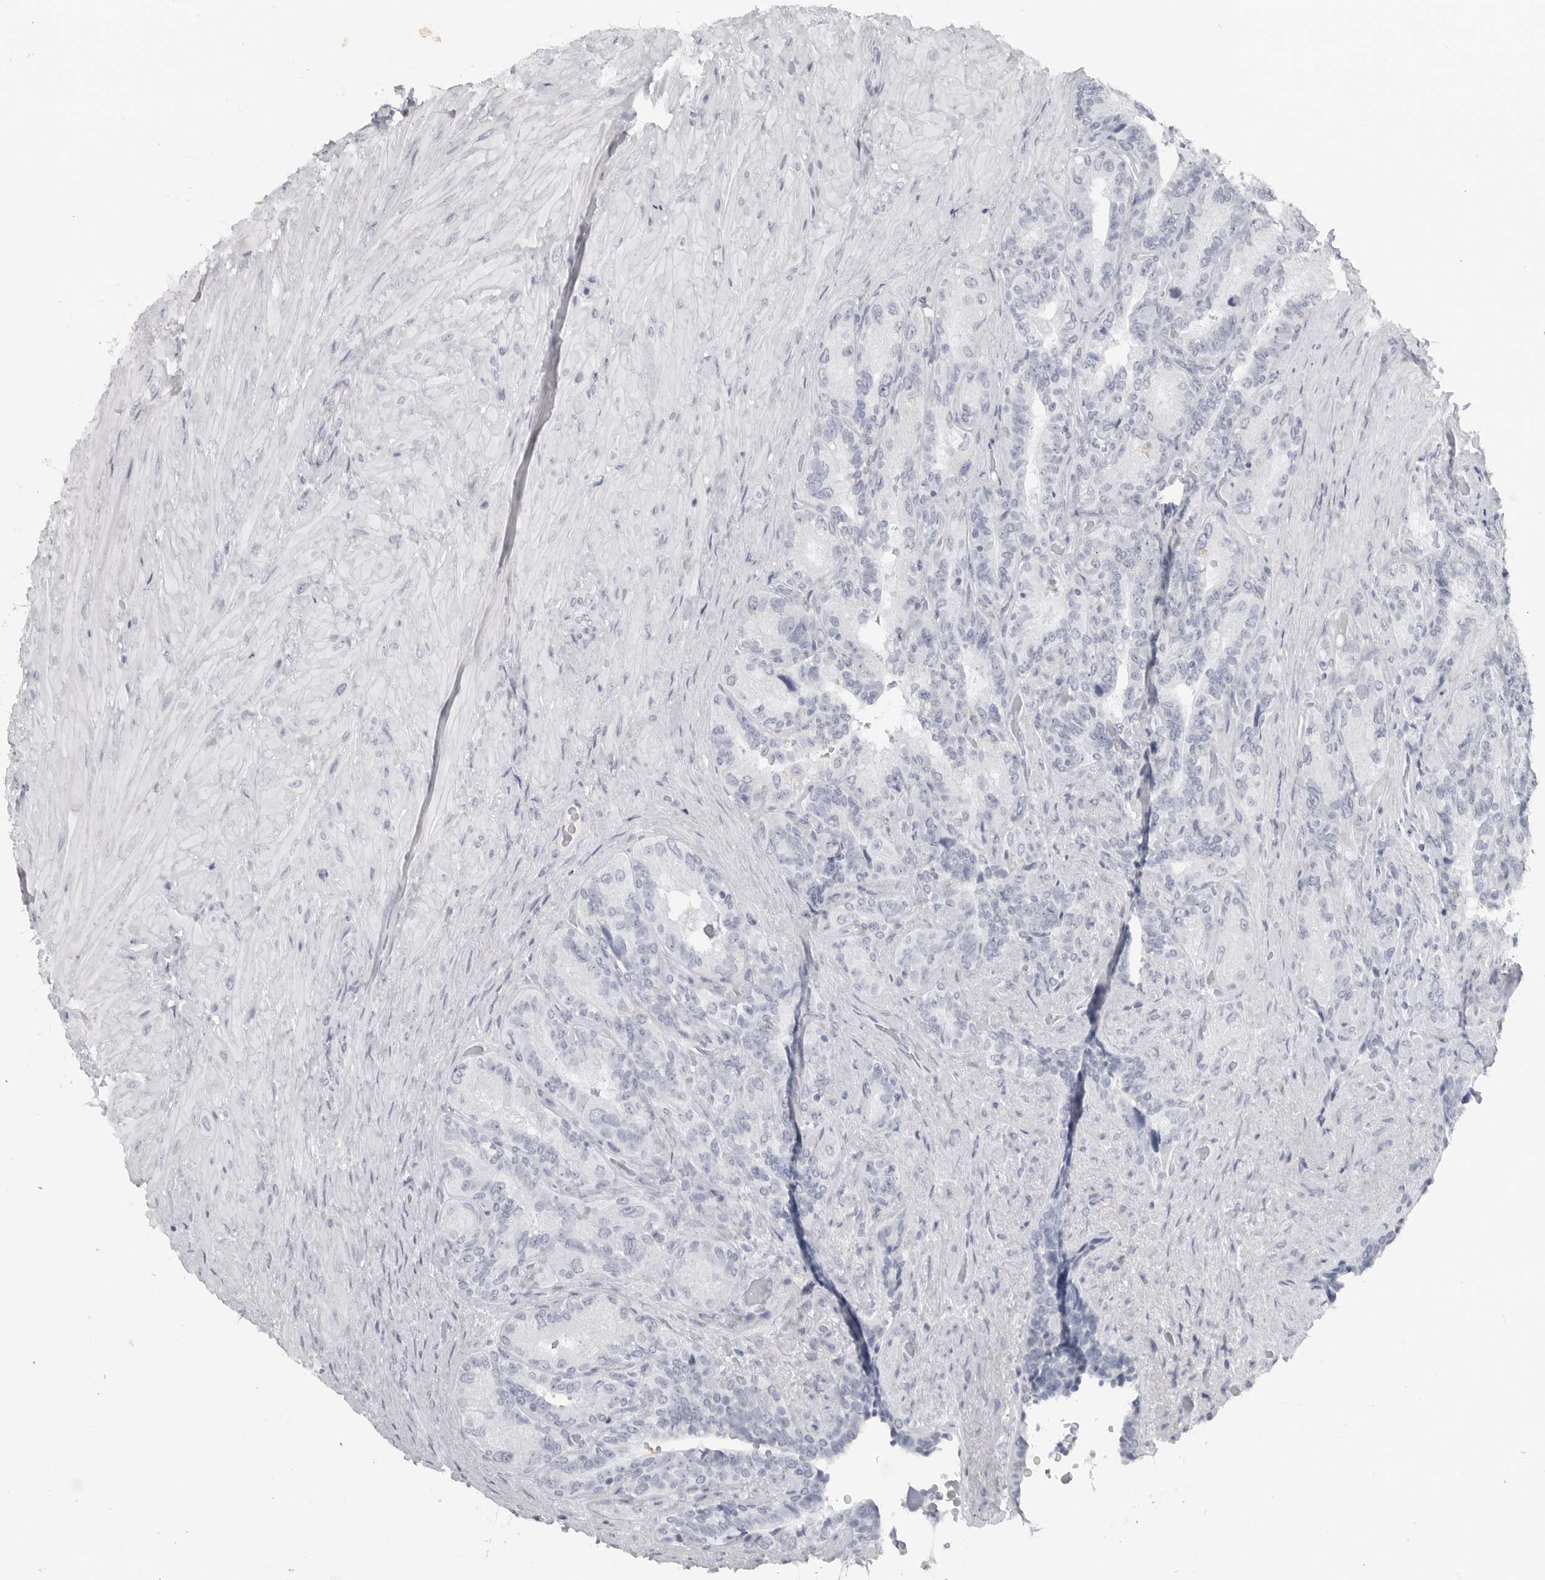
{"staining": {"intensity": "negative", "quantity": "none", "location": "none"}, "tissue": "seminal vesicle", "cell_type": "Glandular cells", "image_type": "normal", "snomed": [{"axis": "morphology", "description": "Normal tissue, NOS"}, {"axis": "topography", "description": "Prostate"}, {"axis": "topography", "description": "Seminal veicle"}], "caption": "High power microscopy micrograph of an immunohistochemistry histopathology image of unremarkable seminal vesicle, revealing no significant positivity in glandular cells.", "gene": "LY6D", "patient": {"sex": "male", "age": 67}}